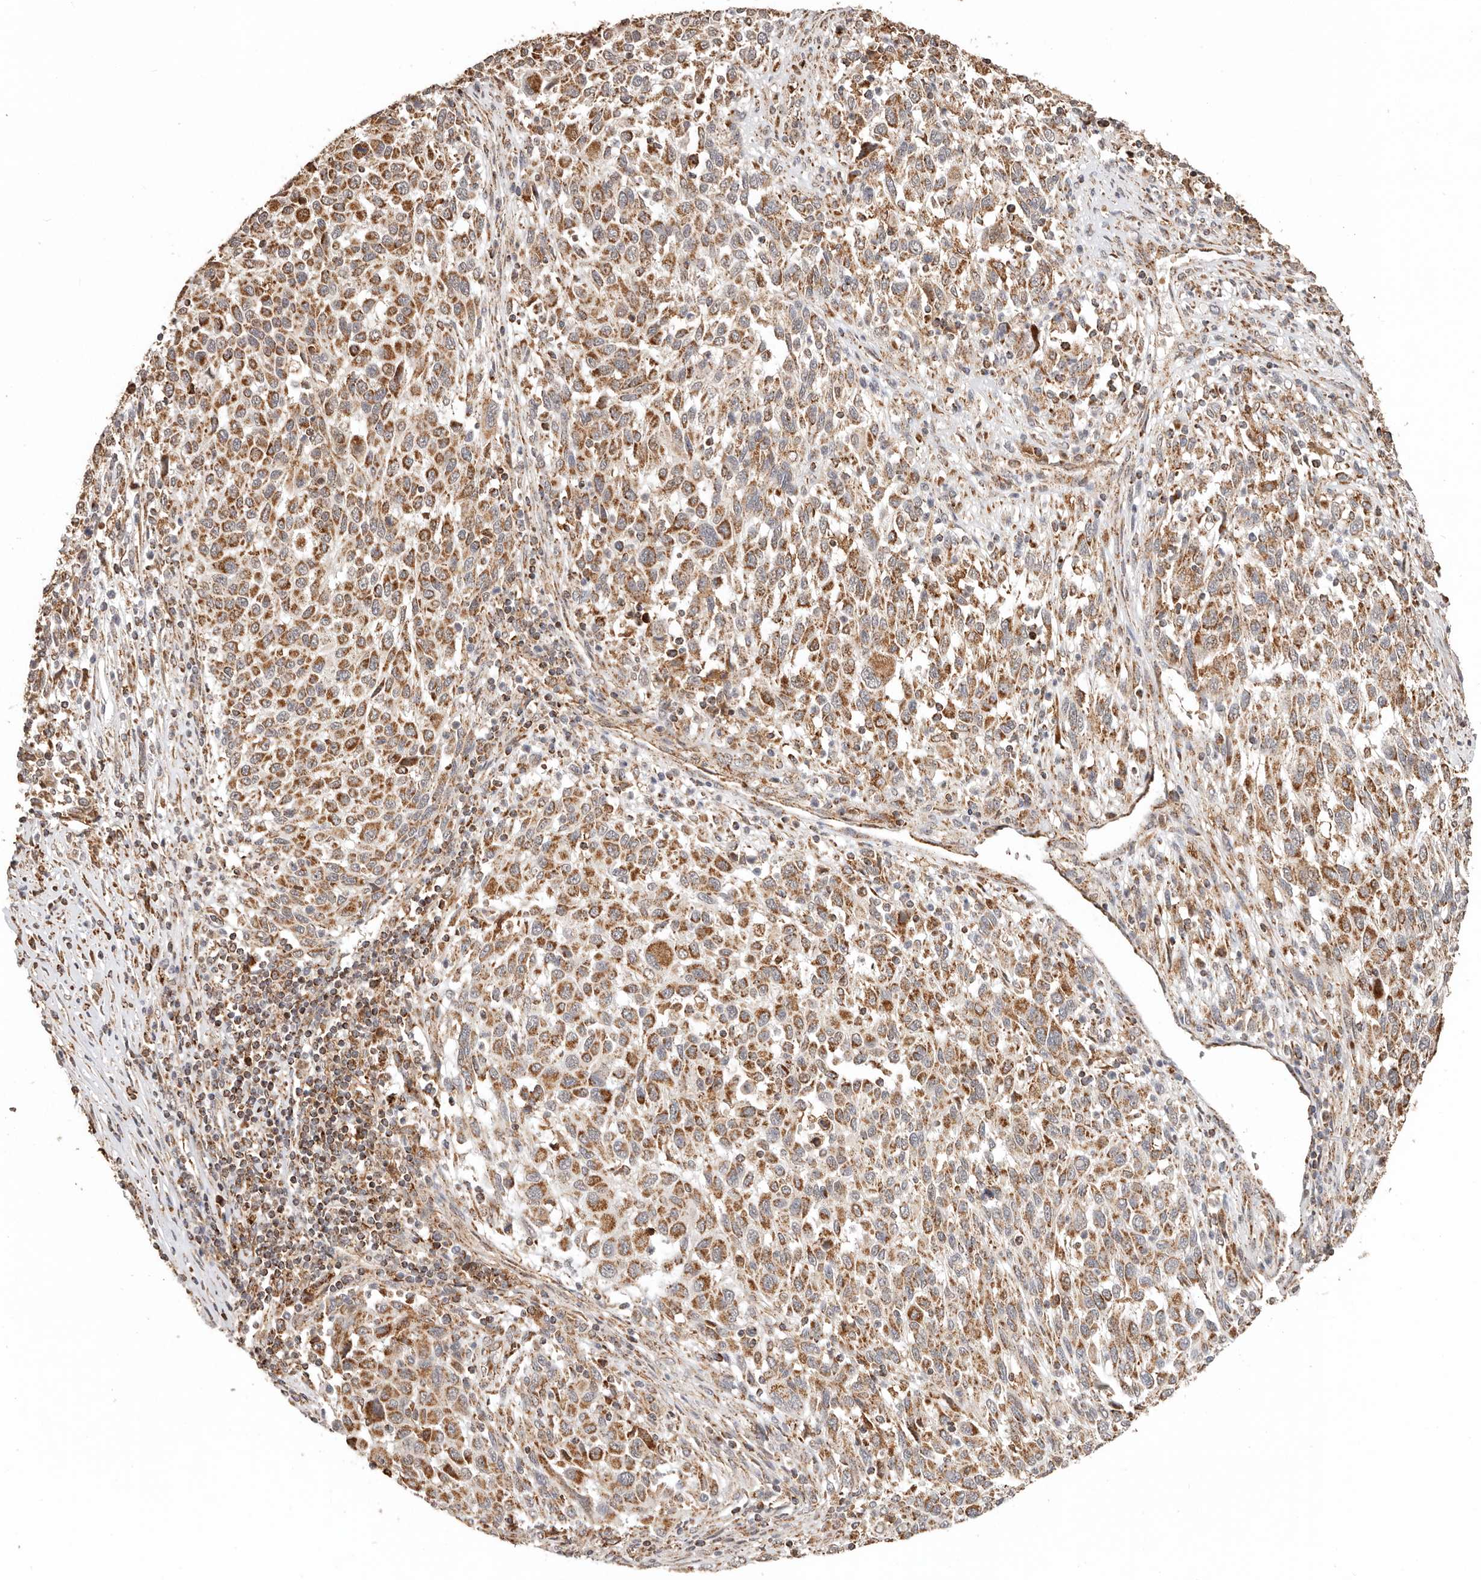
{"staining": {"intensity": "moderate", "quantity": ">75%", "location": "cytoplasmic/membranous"}, "tissue": "melanoma", "cell_type": "Tumor cells", "image_type": "cancer", "snomed": [{"axis": "morphology", "description": "Malignant melanoma, Metastatic site"}, {"axis": "topography", "description": "Lymph node"}], "caption": "Malignant melanoma (metastatic site) stained with a brown dye demonstrates moderate cytoplasmic/membranous positive staining in about >75% of tumor cells.", "gene": "NDUFB11", "patient": {"sex": "male", "age": 61}}